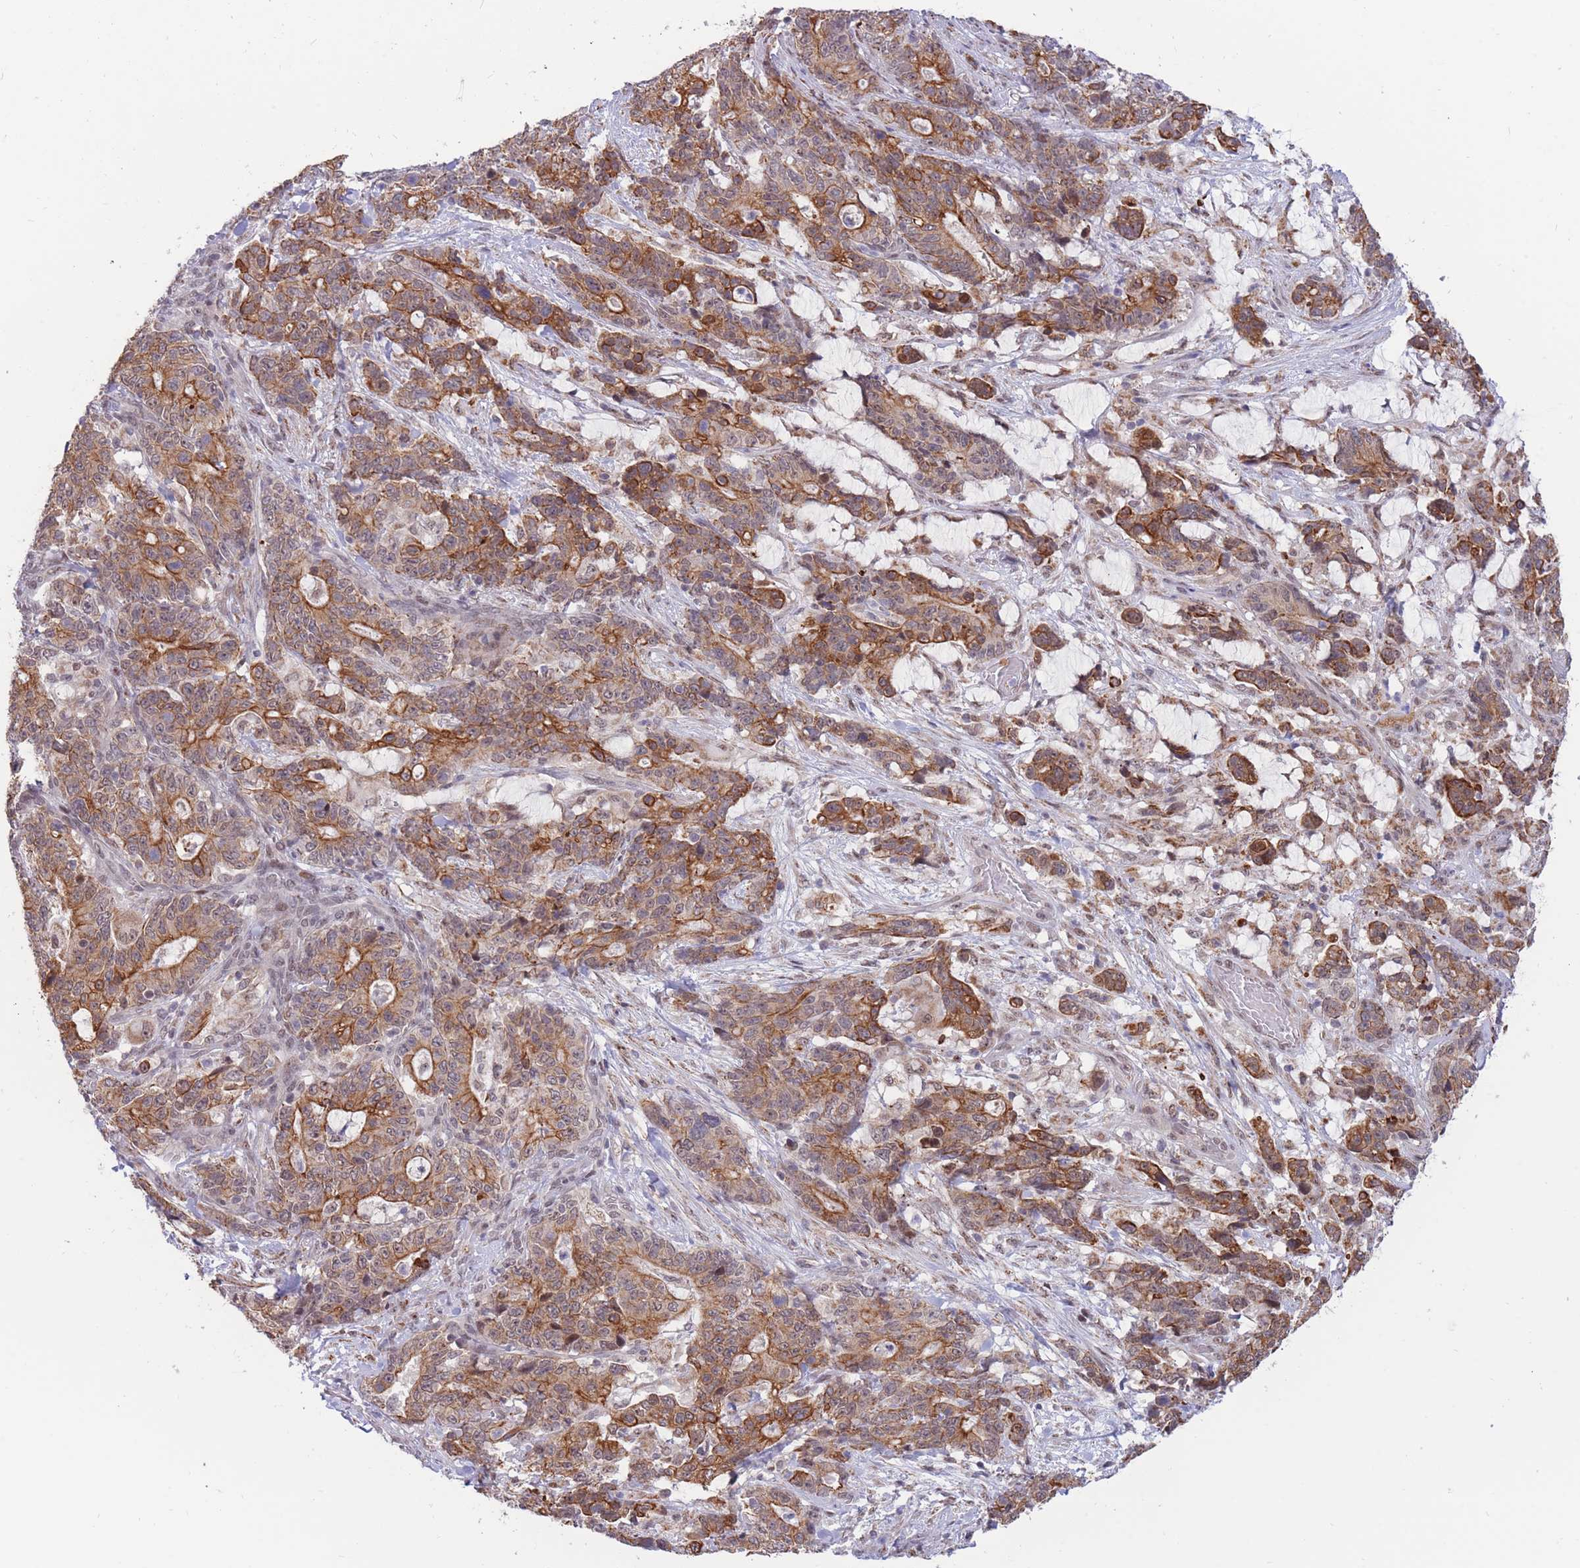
{"staining": {"intensity": "moderate", "quantity": ">75%", "location": "cytoplasmic/membranous"}, "tissue": "stomach cancer", "cell_type": "Tumor cells", "image_type": "cancer", "snomed": [{"axis": "morphology", "description": "Normal tissue, NOS"}, {"axis": "morphology", "description": "Adenocarcinoma, NOS"}, {"axis": "topography", "description": "Stomach"}], "caption": "IHC of human stomach adenocarcinoma demonstrates medium levels of moderate cytoplasmic/membranous expression in approximately >75% of tumor cells.", "gene": "TARBP2", "patient": {"sex": "female", "age": 64}}